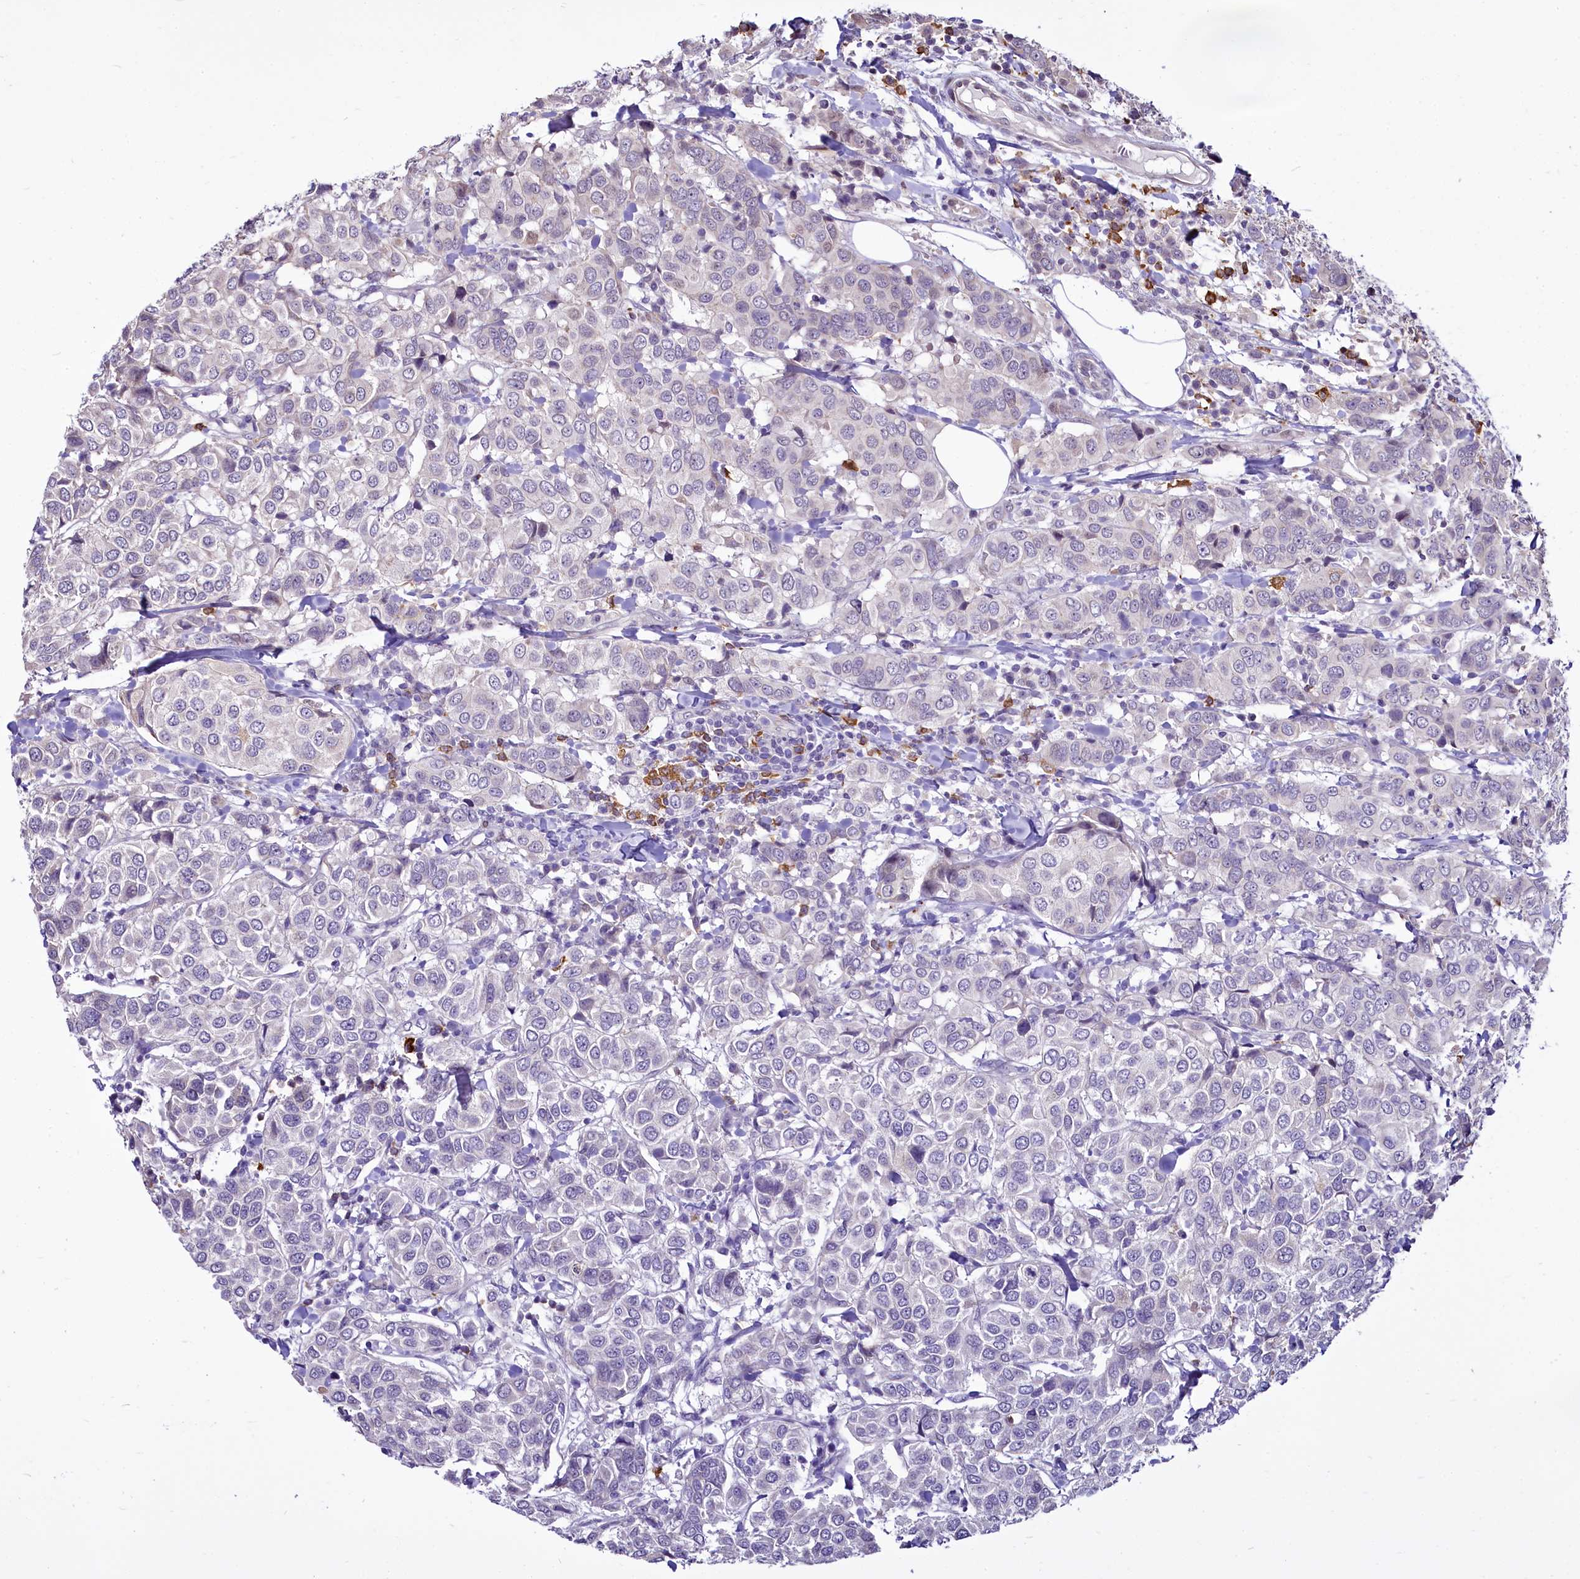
{"staining": {"intensity": "negative", "quantity": "none", "location": "none"}, "tissue": "breast cancer", "cell_type": "Tumor cells", "image_type": "cancer", "snomed": [{"axis": "morphology", "description": "Duct carcinoma"}, {"axis": "topography", "description": "Breast"}], "caption": "Protein analysis of breast cancer (intraductal carcinoma) displays no significant expression in tumor cells.", "gene": "BANK1", "patient": {"sex": "female", "age": 55}}